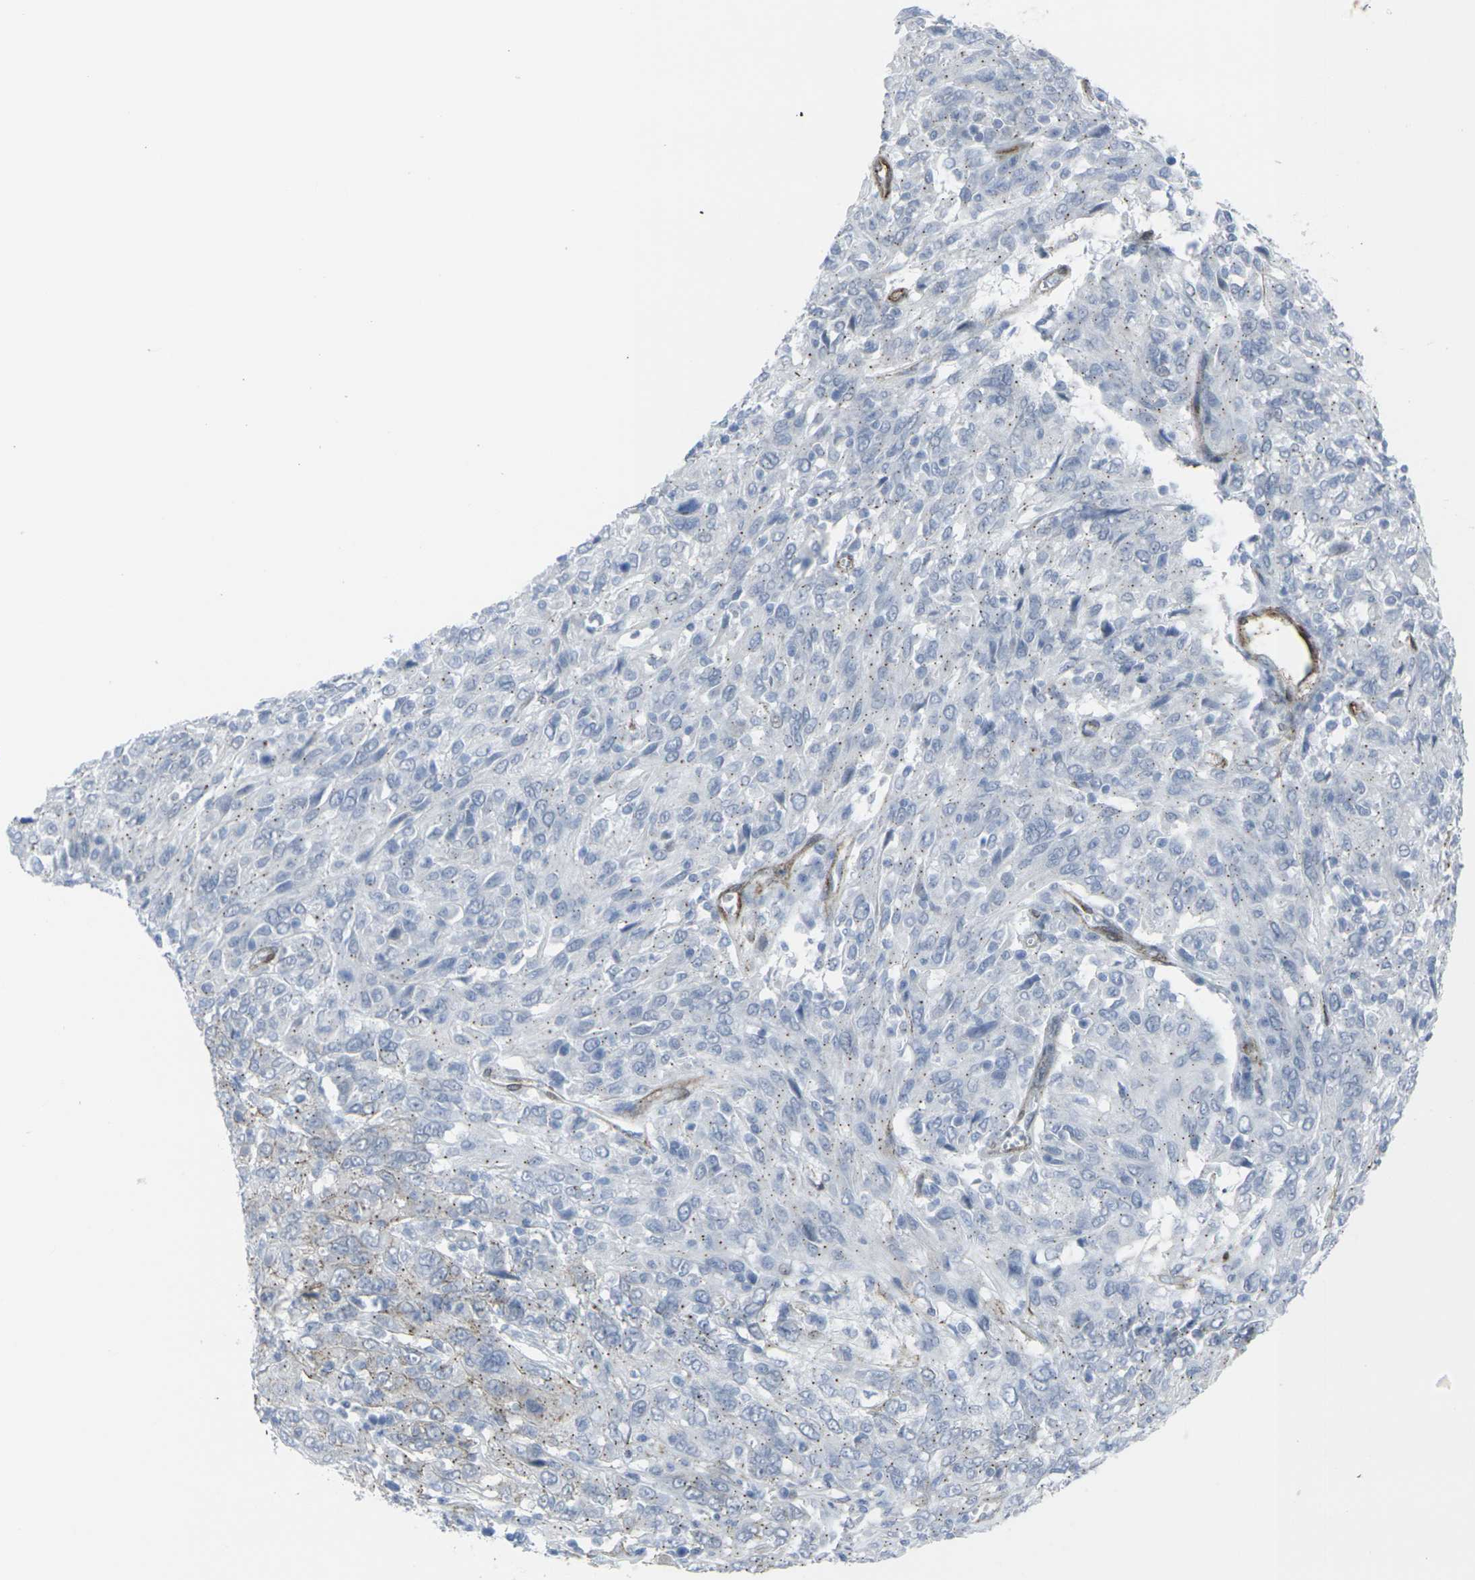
{"staining": {"intensity": "negative", "quantity": "none", "location": "none"}, "tissue": "cervical cancer", "cell_type": "Tumor cells", "image_type": "cancer", "snomed": [{"axis": "morphology", "description": "Squamous cell carcinoma, NOS"}, {"axis": "topography", "description": "Cervix"}], "caption": "Cervical cancer (squamous cell carcinoma) stained for a protein using immunohistochemistry (IHC) shows no positivity tumor cells.", "gene": "CDH11", "patient": {"sex": "female", "age": 46}}